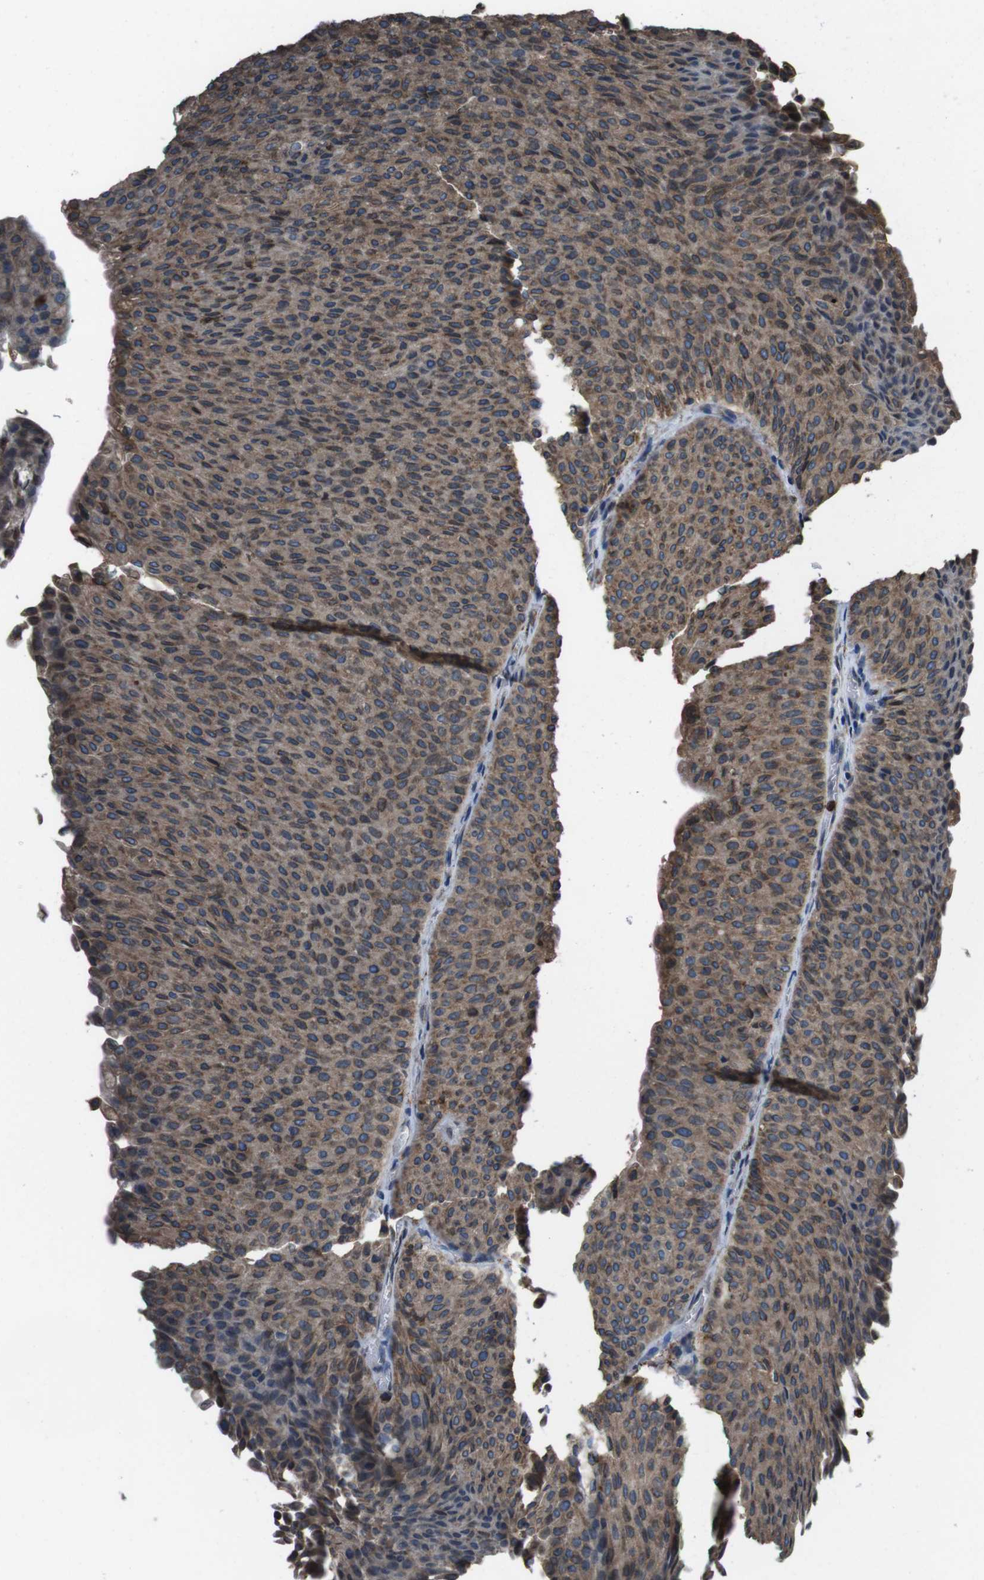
{"staining": {"intensity": "weak", "quantity": ">75%", "location": "cytoplasmic/membranous"}, "tissue": "urothelial cancer", "cell_type": "Tumor cells", "image_type": "cancer", "snomed": [{"axis": "morphology", "description": "Urothelial carcinoma, Low grade"}, {"axis": "topography", "description": "Urinary bladder"}], "caption": "Protein positivity by immunohistochemistry displays weak cytoplasmic/membranous staining in approximately >75% of tumor cells in urothelial cancer. (IHC, brightfield microscopy, high magnification).", "gene": "APMAP", "patient": {"sex": "male", "age": 78}}